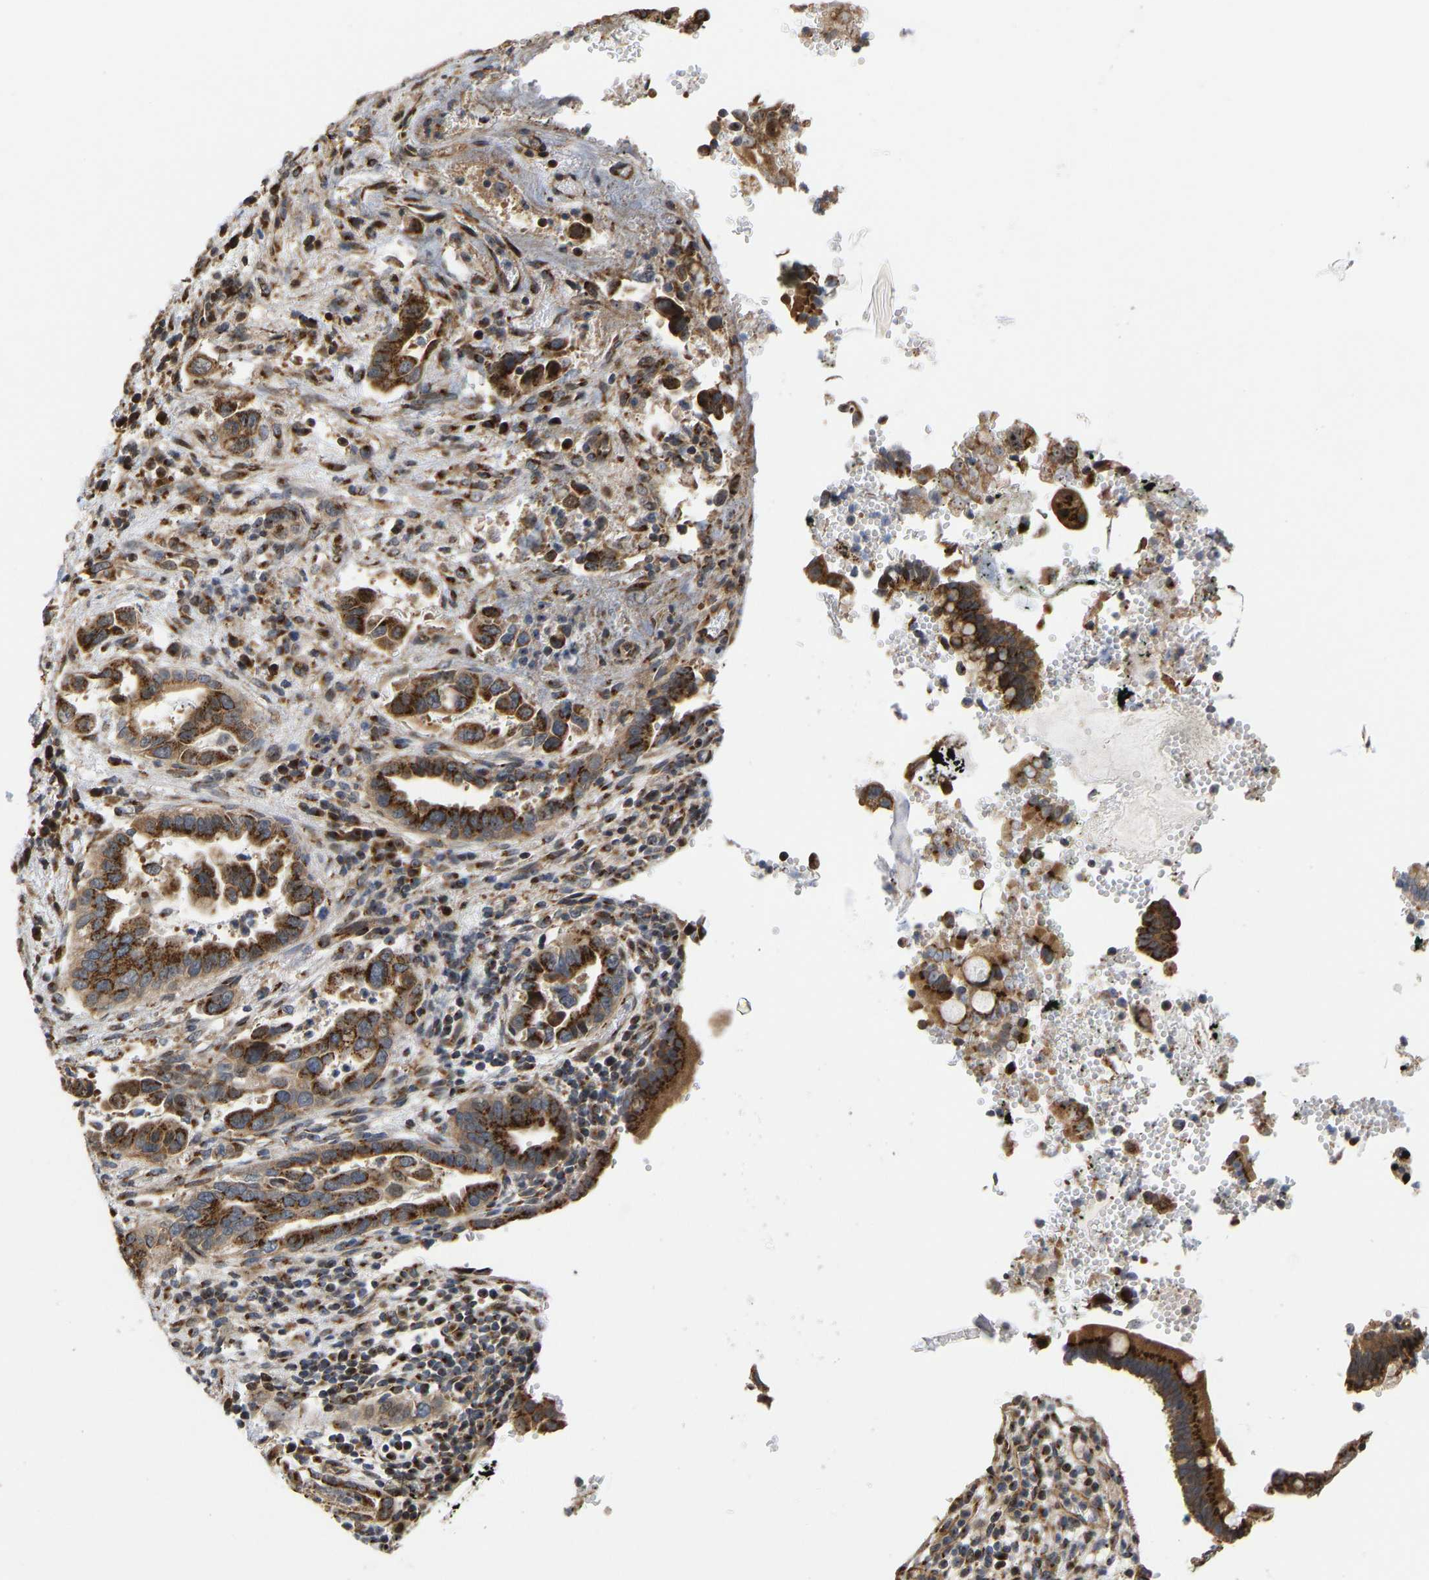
{"staining": {"intensity": "strong", "quantity": ">75%", "location": "cytoplasmic/membranous"}, "tissue": "pancreatic cancer", "cell_type": "Tumor cells", "image_type": "cancer", "snomed": [{"axis": "morphology", "description": "Adenocarcinoma, NOS"}, {"axis": "topography", "description": "Pancreas"}], "caption": "Adenocarcinoma (pancreatic) stained for a protein displays strong cytoplasmic/membranous positivity in tumor cells. The protein of interest is stained brown, and the nuclei are stained in blue (DAB (3,3'-diaminobenzidine) IHC with brightfield microscopy, high magnification).", "gene": "YIPF4", "patient": {"sex": "female", "age": 70}}